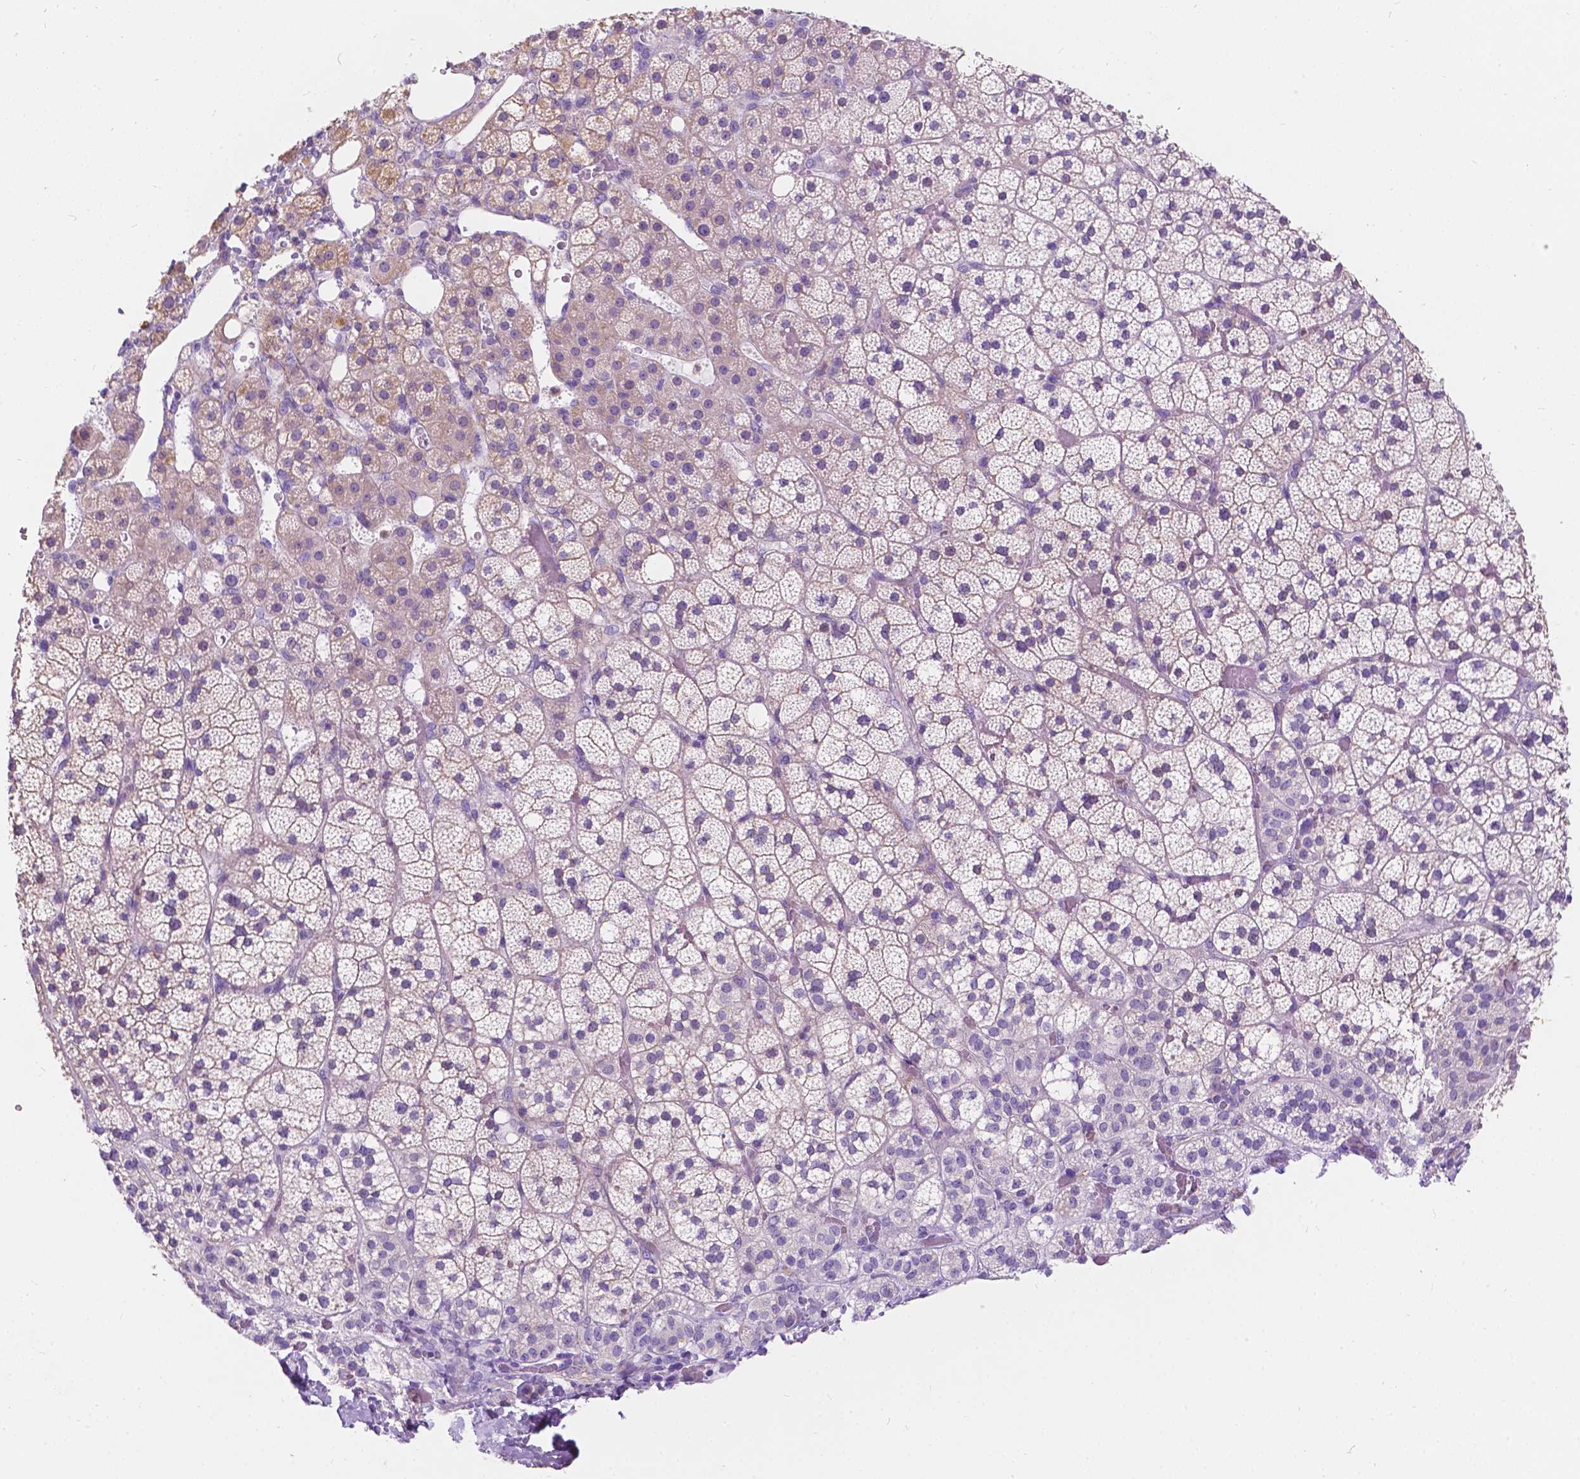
{"staining": {"intensity": "strong", "quantity": "<25%", "location": "cytoplasmic/membranous"}, "tissue": "adrenal gland", "cell_type": "Glandular cells", "image_type": "normal", "snomed": [{"axis": "morphology", "description": "Normal tissue, NOS"}, {"axis": "topography", "description": "Adrenal gland"}], "caption": "Strong cytoplasmic/membranous protein staining is present in approximately <25% of glandular cells in adrenal gland.", "gene": "GNAO1", "patient": {"sex": "male", "age": 53}}